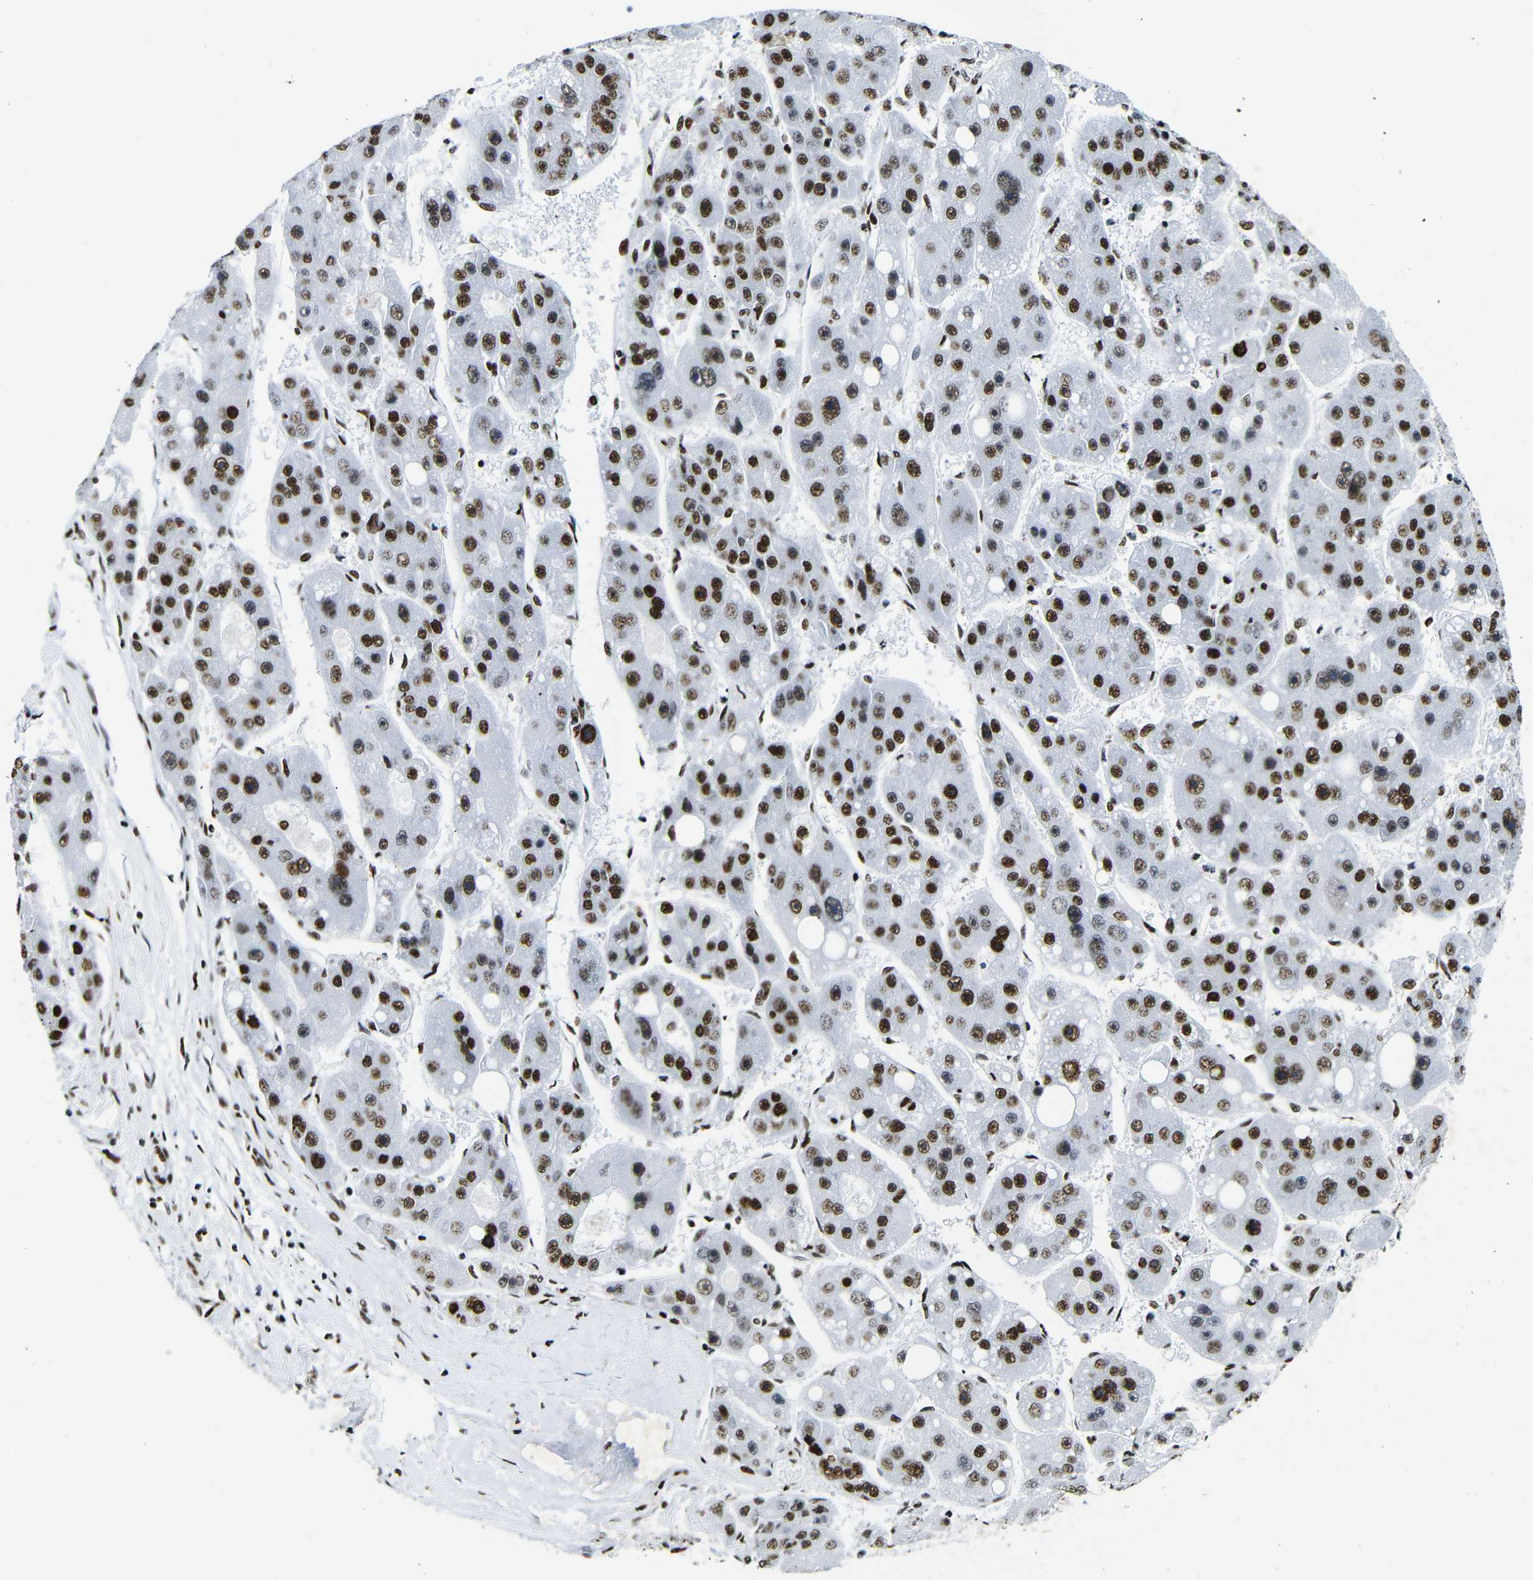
{"staining": {"intensity": "strong", "quantity": ">75%", "location": "nuclear"}, "tissue": "liver cancer", "cell_type": "Tumor cells", "image_type": "cancer", "snomed": [{"axis": "morphology", "description": "Carcinoma, Hepatocellular, NOS"}, {"axis": "topography", "description": "Liver"}], "caption": "High-magnification brightfield microscopy of hepatocellular carcinoma (liver) stained with DAB (brown) and counterstained with hematoxylin (blue). tumor cells exhibit strong nuclear positivity is seen in about>75% of cells.", "gene": "SRSF1", "patient": {"sex": "female", "age": 61}}